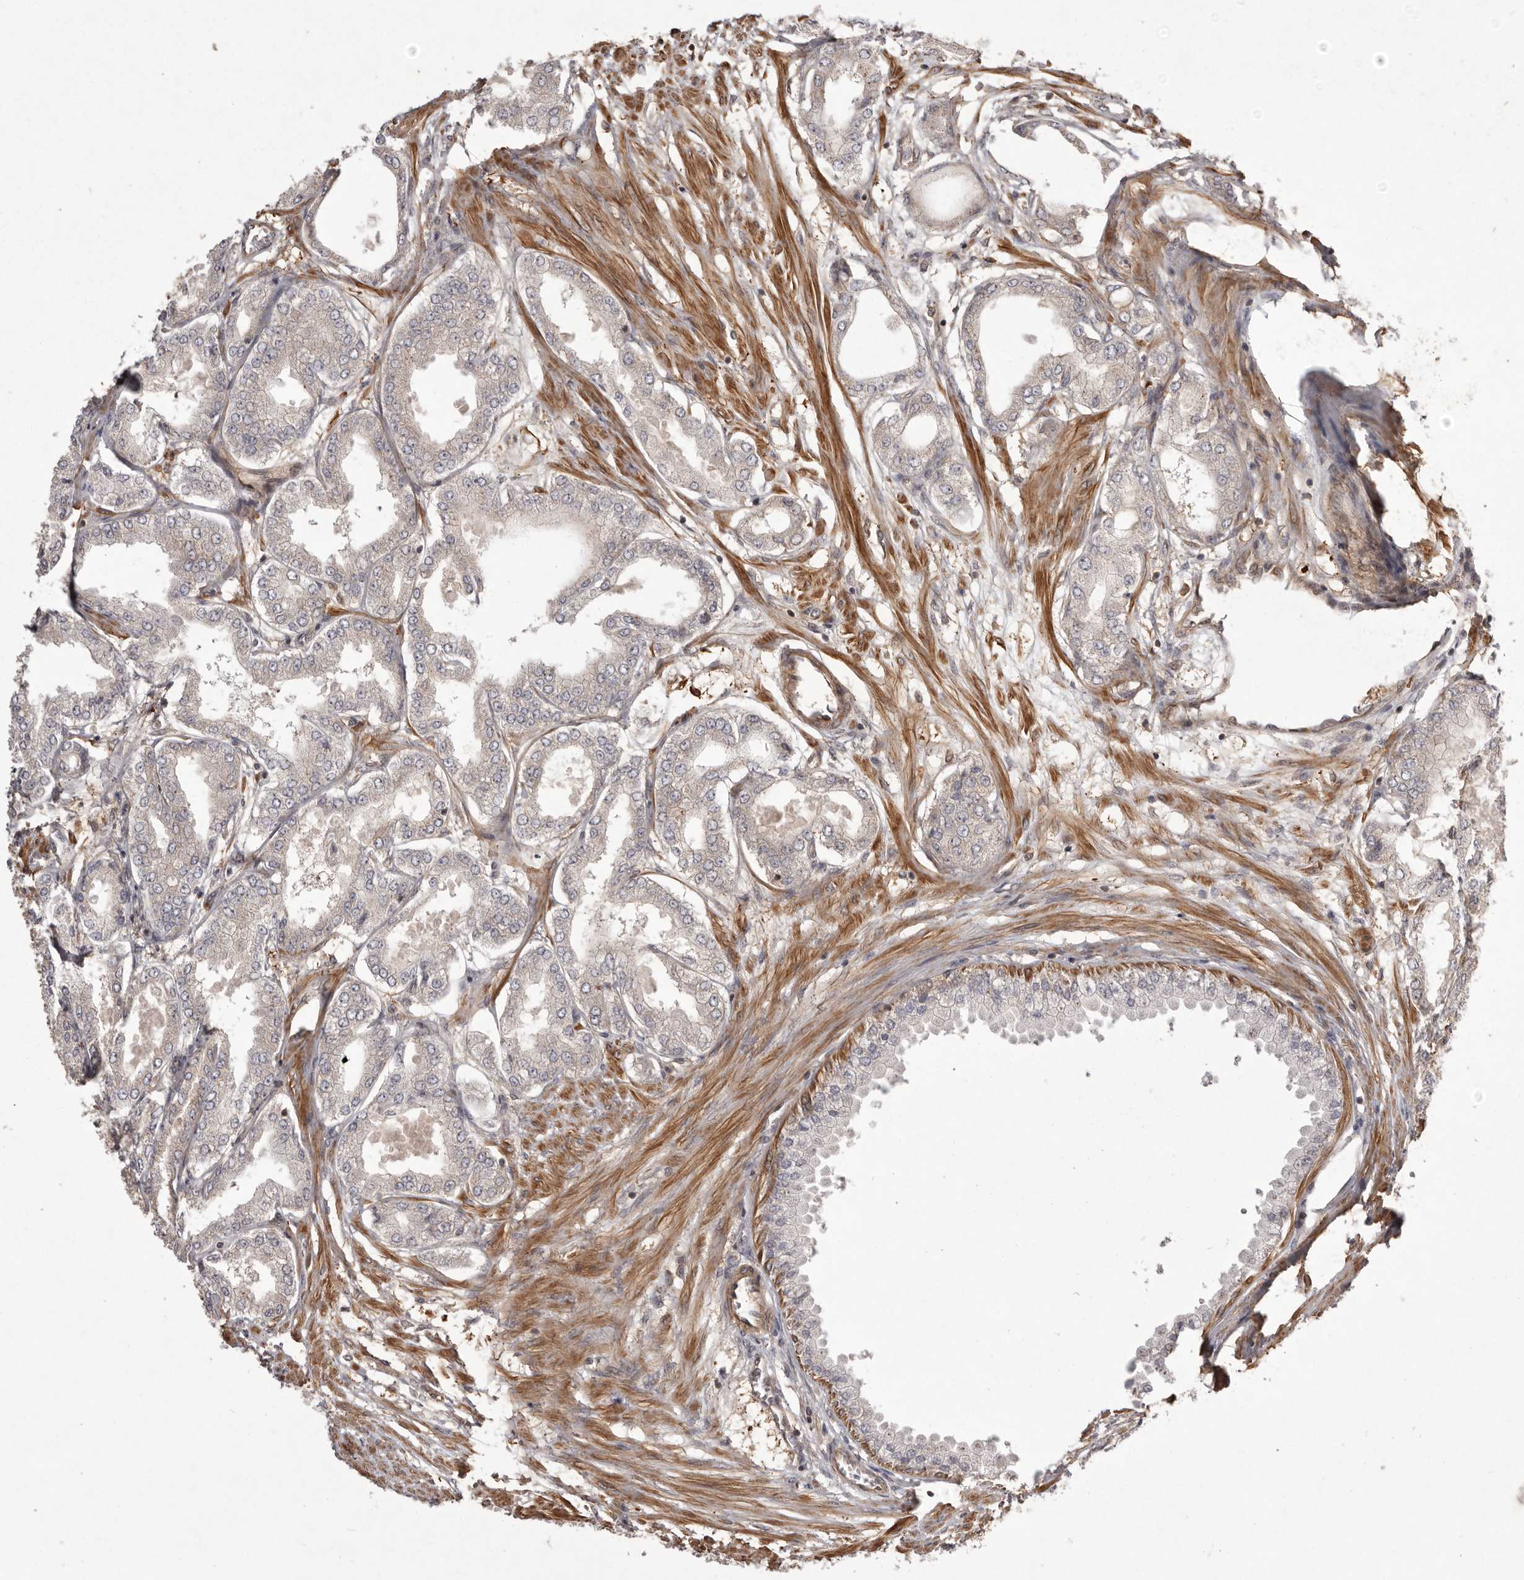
{"staining": {"intensity": "weak", "quantity": "<25%", "location": "cytoplasmic/membranous"}, "tissue": "prostate cancer", "cell_type": "Tumor cells", "image_type": "cancer", "snomed": [{"axis": "morphology", "description": "Adenocarcinoma, Low grade"}, {"axis": "topography", "description": "Prostate"}], "caption": "An immunohistochemistry (IHC) histopathology image of prostate cancer is shown. There is no staining in tumor cells of prostate cancer.", "gene": "NFKBIA", "patient": {"sex": "male", "age": 63}}